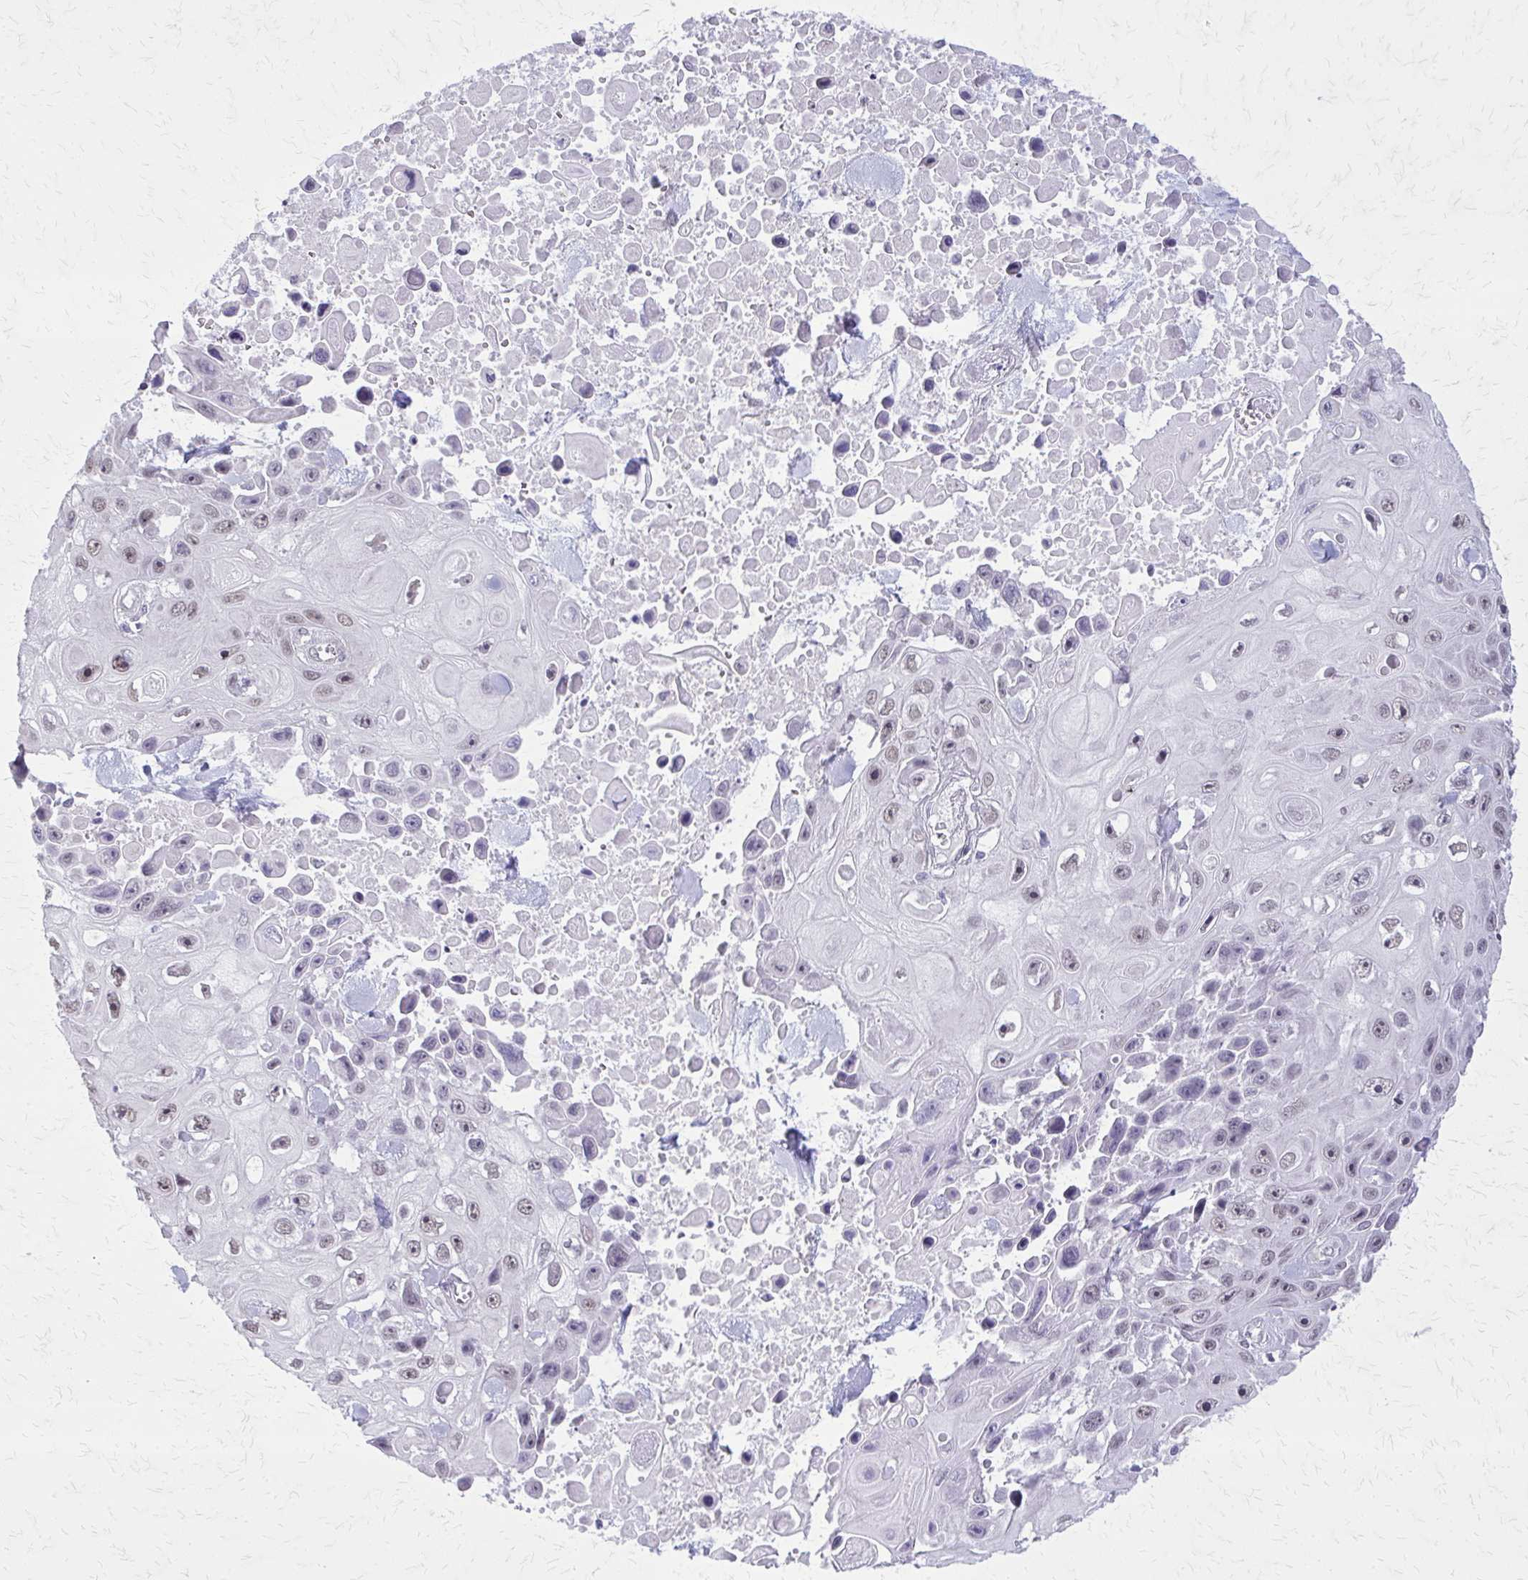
{"staining": {"intensity": "weak", "quantity": "<25%", "location": "nuclear"}, "tissue": "skin cancer", "cell_type": "Tumor cells", "image_type": "cancer", "snomed": [{"axis": "morphology", "description": "Squamous cell carcinoma, NOS"}, {"axis": "topography", "description": "Skin"}], "caption": "This is an immunohistochemistry image of skin cancer (squamous cell carcinoma). There is no positivity in tumor cells.", "gene": "PLCB1", "patient": {"sex": "male", "age": 82}}